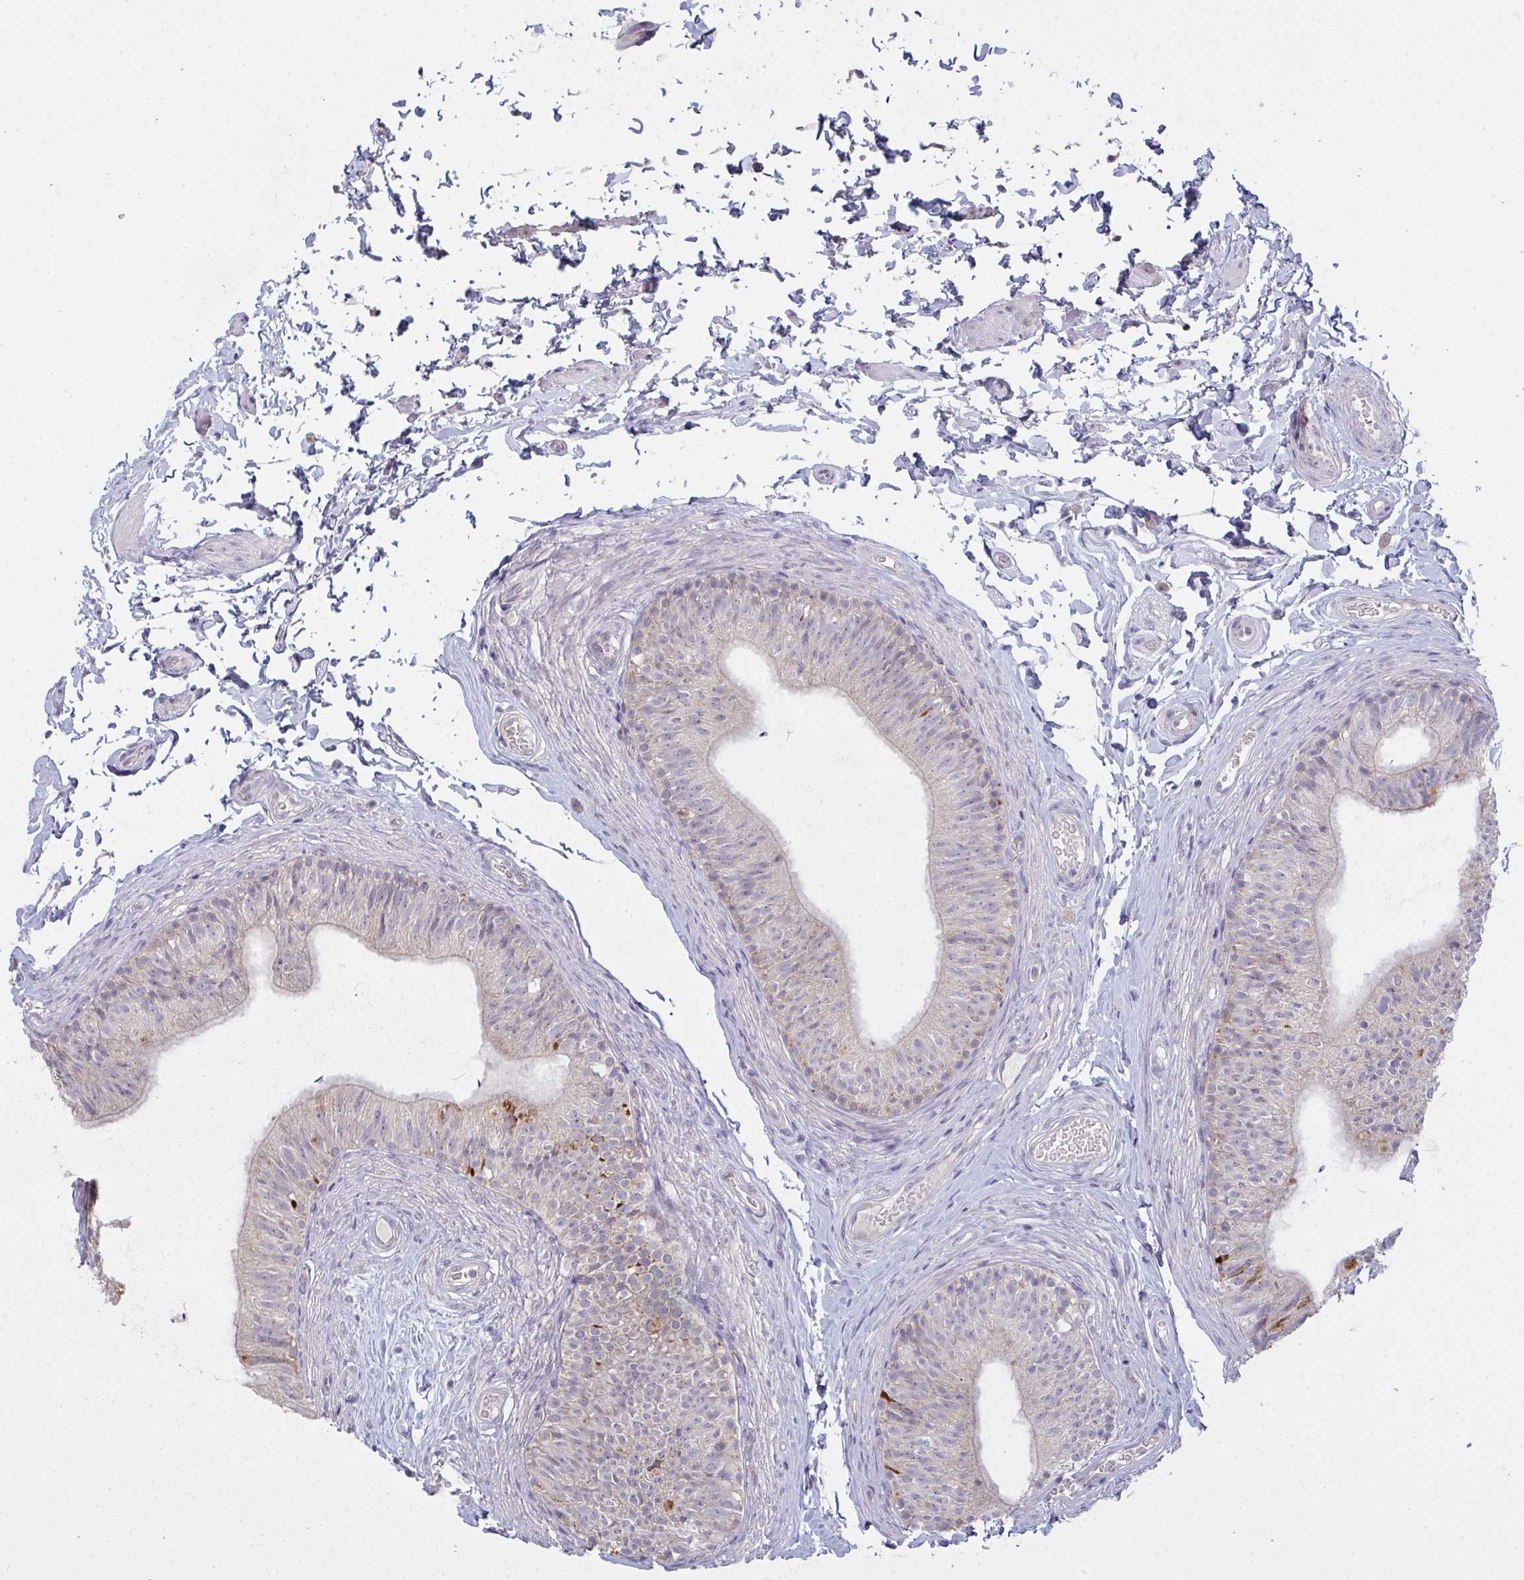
{"staining": {"intensity": "strong", "quantity": "<25%", "location": "cytoplasmic/membranous"}, "tissue": "epididymis", "cell_type": "Glandular cells", "image_type": "normal", "snomed": [{"axis": "morphology", "description": "Normal tissue, NOS"}, {"axis": "topography", "description": "Epididymis, spermatic cord, NOS"}, {"axis": "topography", "description": "Epididymis"}, {"axis": "topography", "description": "Peripheral nerve tissue"}], "caption": "A photomicrograph of human epididymis stained for a protein demonstrates strong cytoplasmic/membranous brown staining in glandular cells. The staining is performed using DAB brown chromogen to label protein expression. The nuclei are counter-stained blue using hematoxylin.", "gene": "TMEM219", "patient": {"sex": "male", "age": 29}}